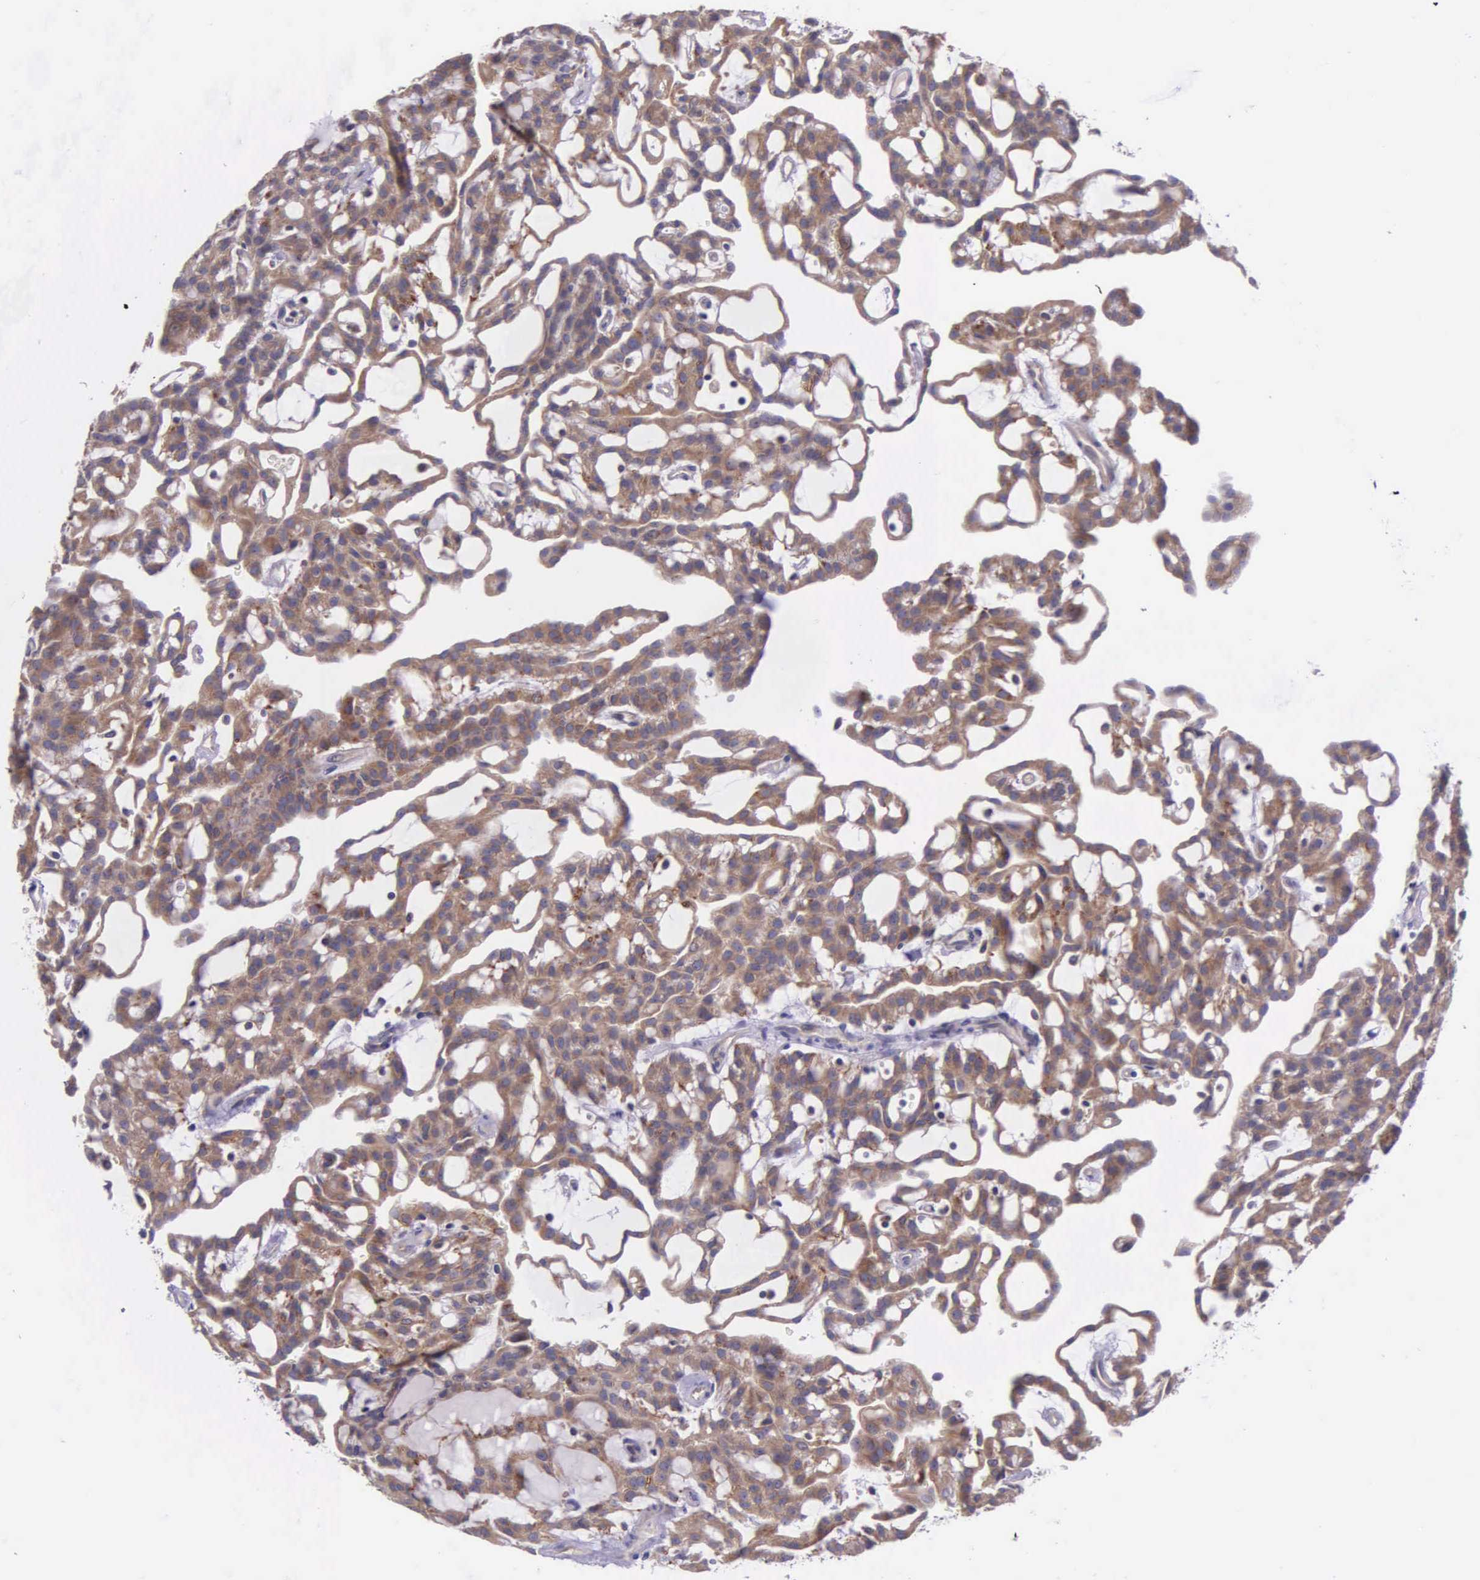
{"staining": {"intensity": "weak", "quantity": ">75%", "location": "cytoplasmic/membranous"}, "tissue": "renal cancer", "cell_type": "Tumor cells", "image_type": "cancer", "snomed": [{"axis": "morphology", "description": "Adenocarcinoma, NOS"}, {"axis": "topography", "description": "Kidney"}], "caption": "The image demonstrates immunohistochemical staining of adenocarcinoma (renal). There is weak cytoplasmic/membranous positivity is seen in about >75% of tumor cells.", "gene": "NSDHL", "patient": {"sex": "male", "age": 63}}